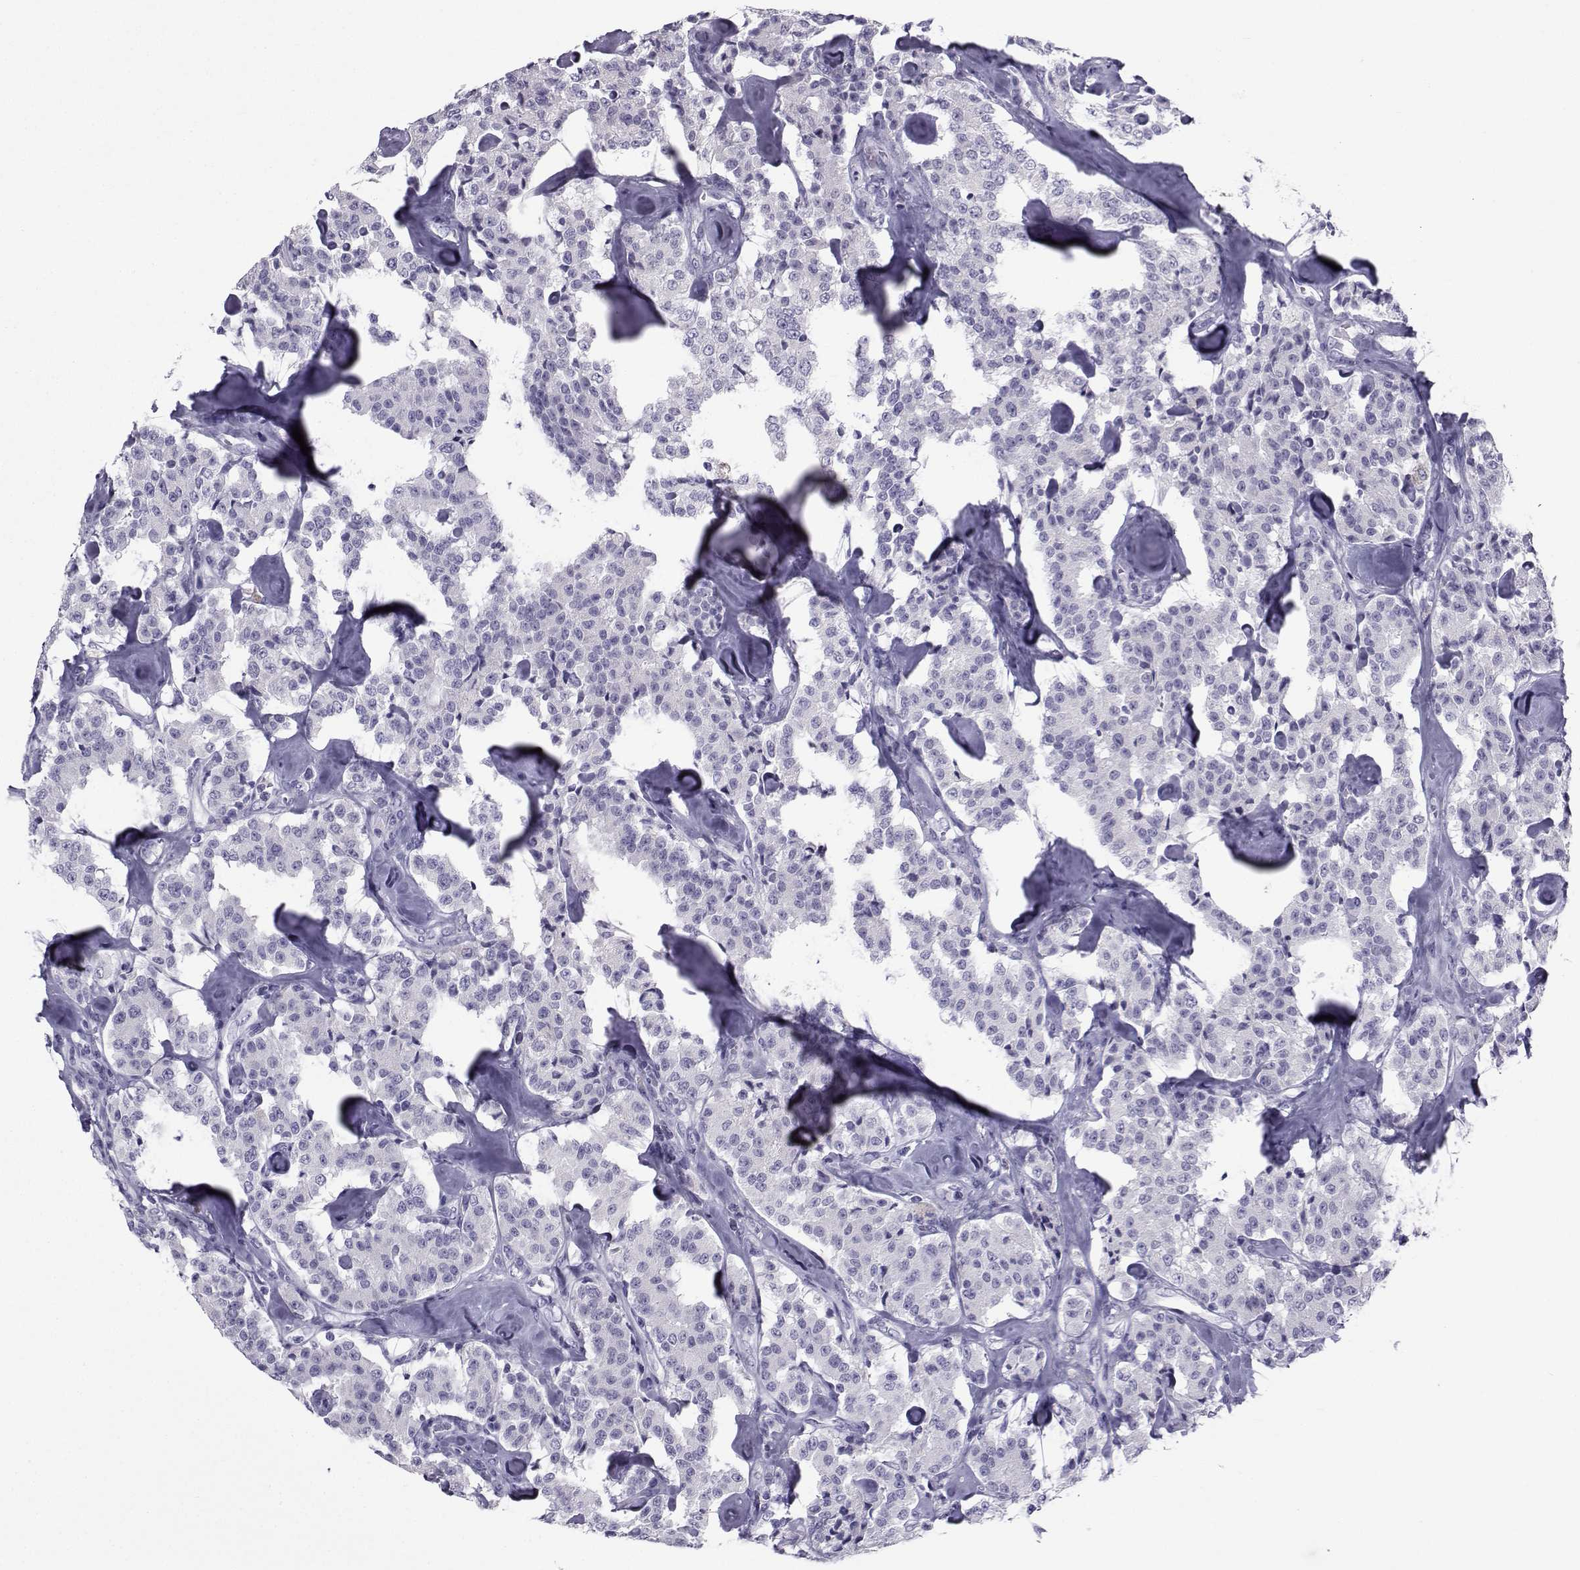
{"staining": {"intensity": "negative", "quantity": "none", "location": "none"}, "tissue": "carcinoid", "cell_type": "Tumor cells", "image_type": "cancer", "snomed": [{"axis": "morphology", "description": "Carcinoid, malignant, NOS"}, {"axis": "topography", "description": "Pancreas"}], "caption": "IHC photomicrograph of malignant carcinoid stained for a protein (brown), which reveals no expression in tumor cells.", "gene": "SPANXD", "patient": {"sex": "male", "age": 41}}